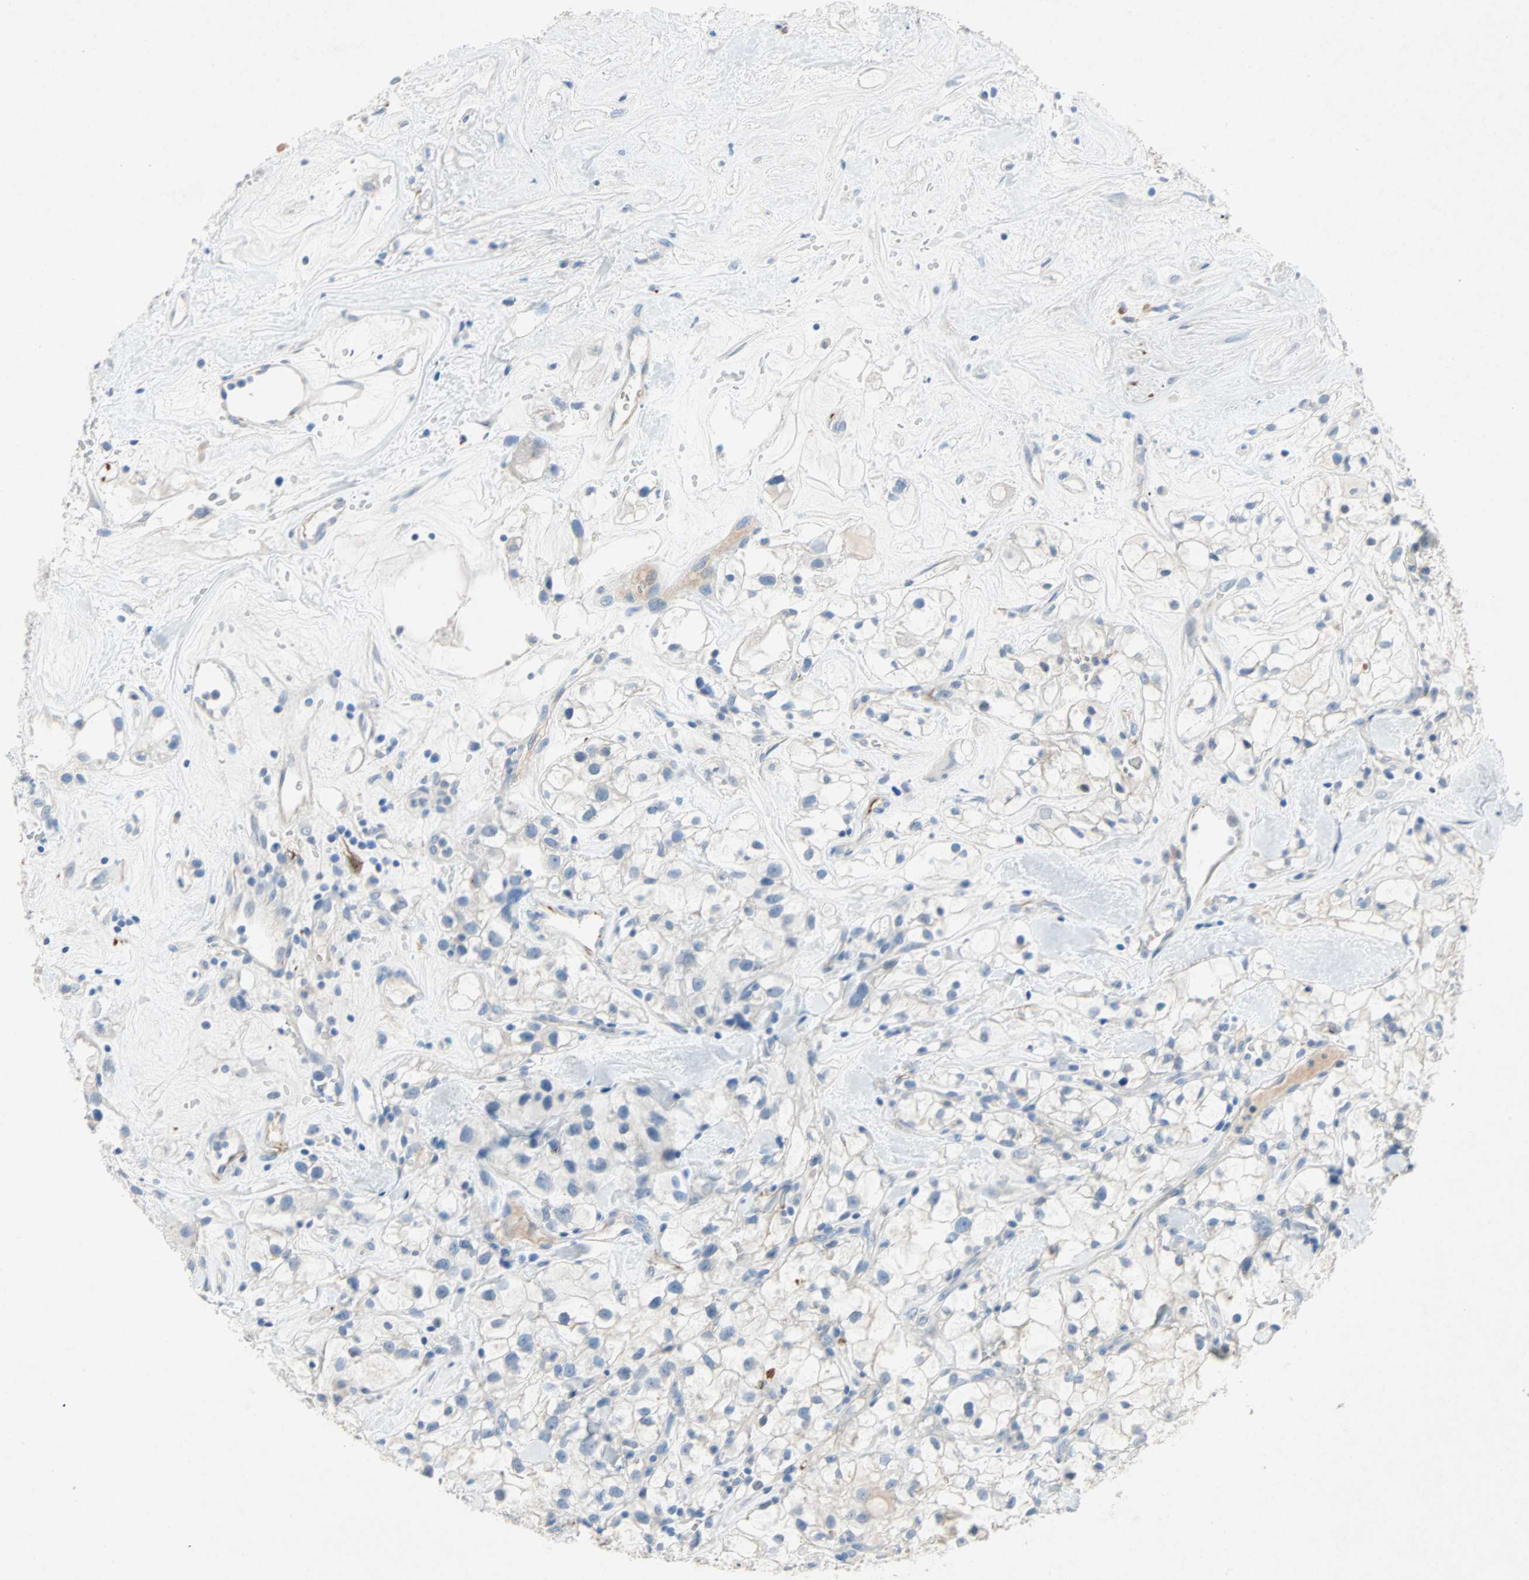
{"staining": {"intensity": "negative", "quantity": "none", "location": "none"}, "tissue": "renal cancer", "cell_type": "Tumor cells", "image_type": "cancer", "snomed": [{"axis": "morphology", "description": "Adenocarcinoma, NOS"}, {"axis": "topography", "description": "Kidney"}], "caption": "Immunohistochemistry of renal adenocarcinoma exhibits no expression in tumor cells.", "gene": "PCDHB2", "patient": {"sex": "female", "age": 60}}